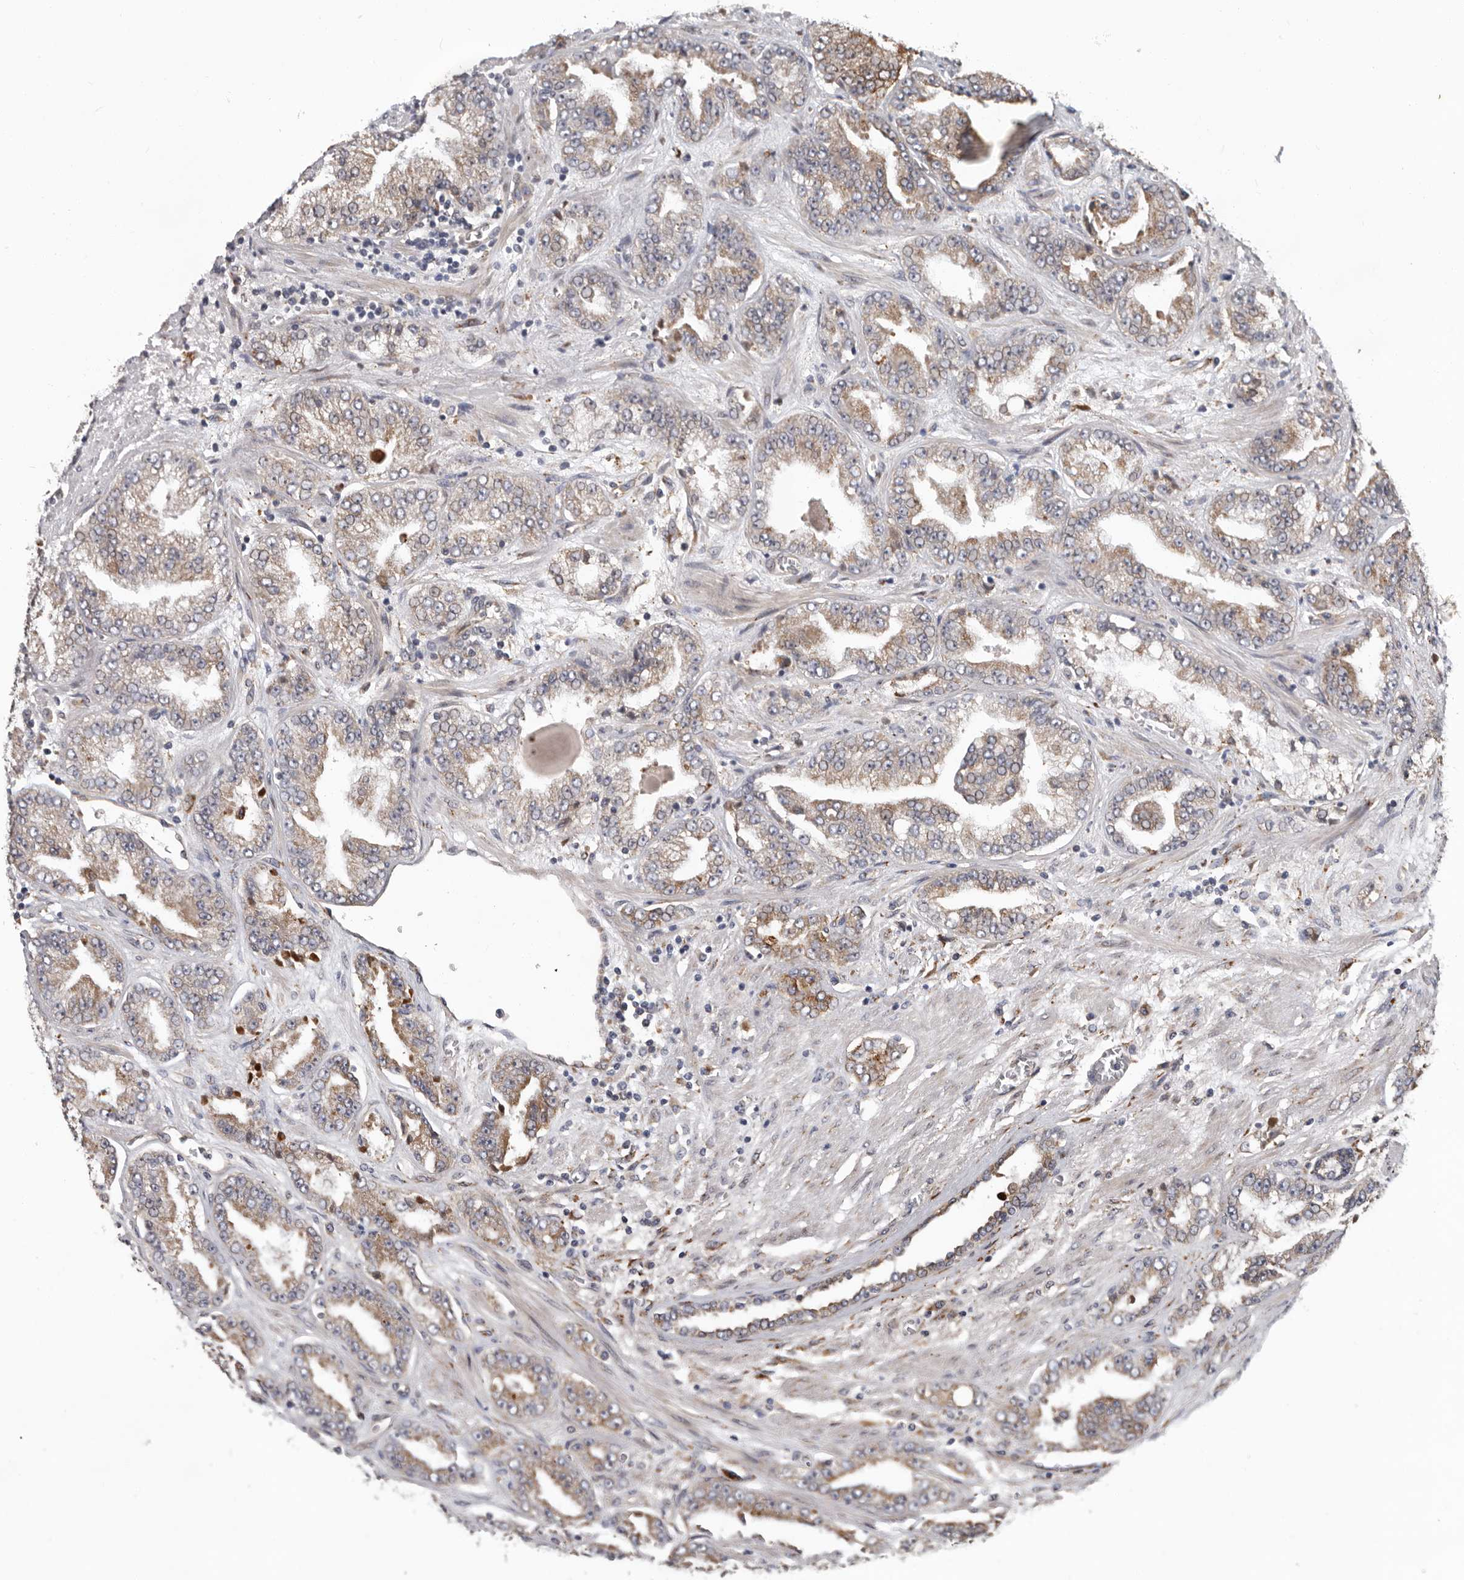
{"staining": {"intensity": "weak", "quantity": ">75%", "location": "cytoplasmic/membranous"}, "tissue": "prostate cancer", "cell_type": "Tumor cells", "image_type": "cancer", "snomed": [{"axis": "morphology", "description": "Adenocarcinoma, High grade"}, {"axis": "topography", "description": "Prostate"}], "caption": "High-magnification brightfield microscopy of prostate cancer stained with DAB (brown) and counterstained with hematoxylin (blue). tumor cells exhibit weak cytoplasmic/membranous positivity is seen in about>75% of cells. (Stains: DAB in brown, nuclei in blue, Microscopy: brightfield microscopy at high magnification).", "gene": "MTF1", "patient": {"sex": "male", "age": 71}}